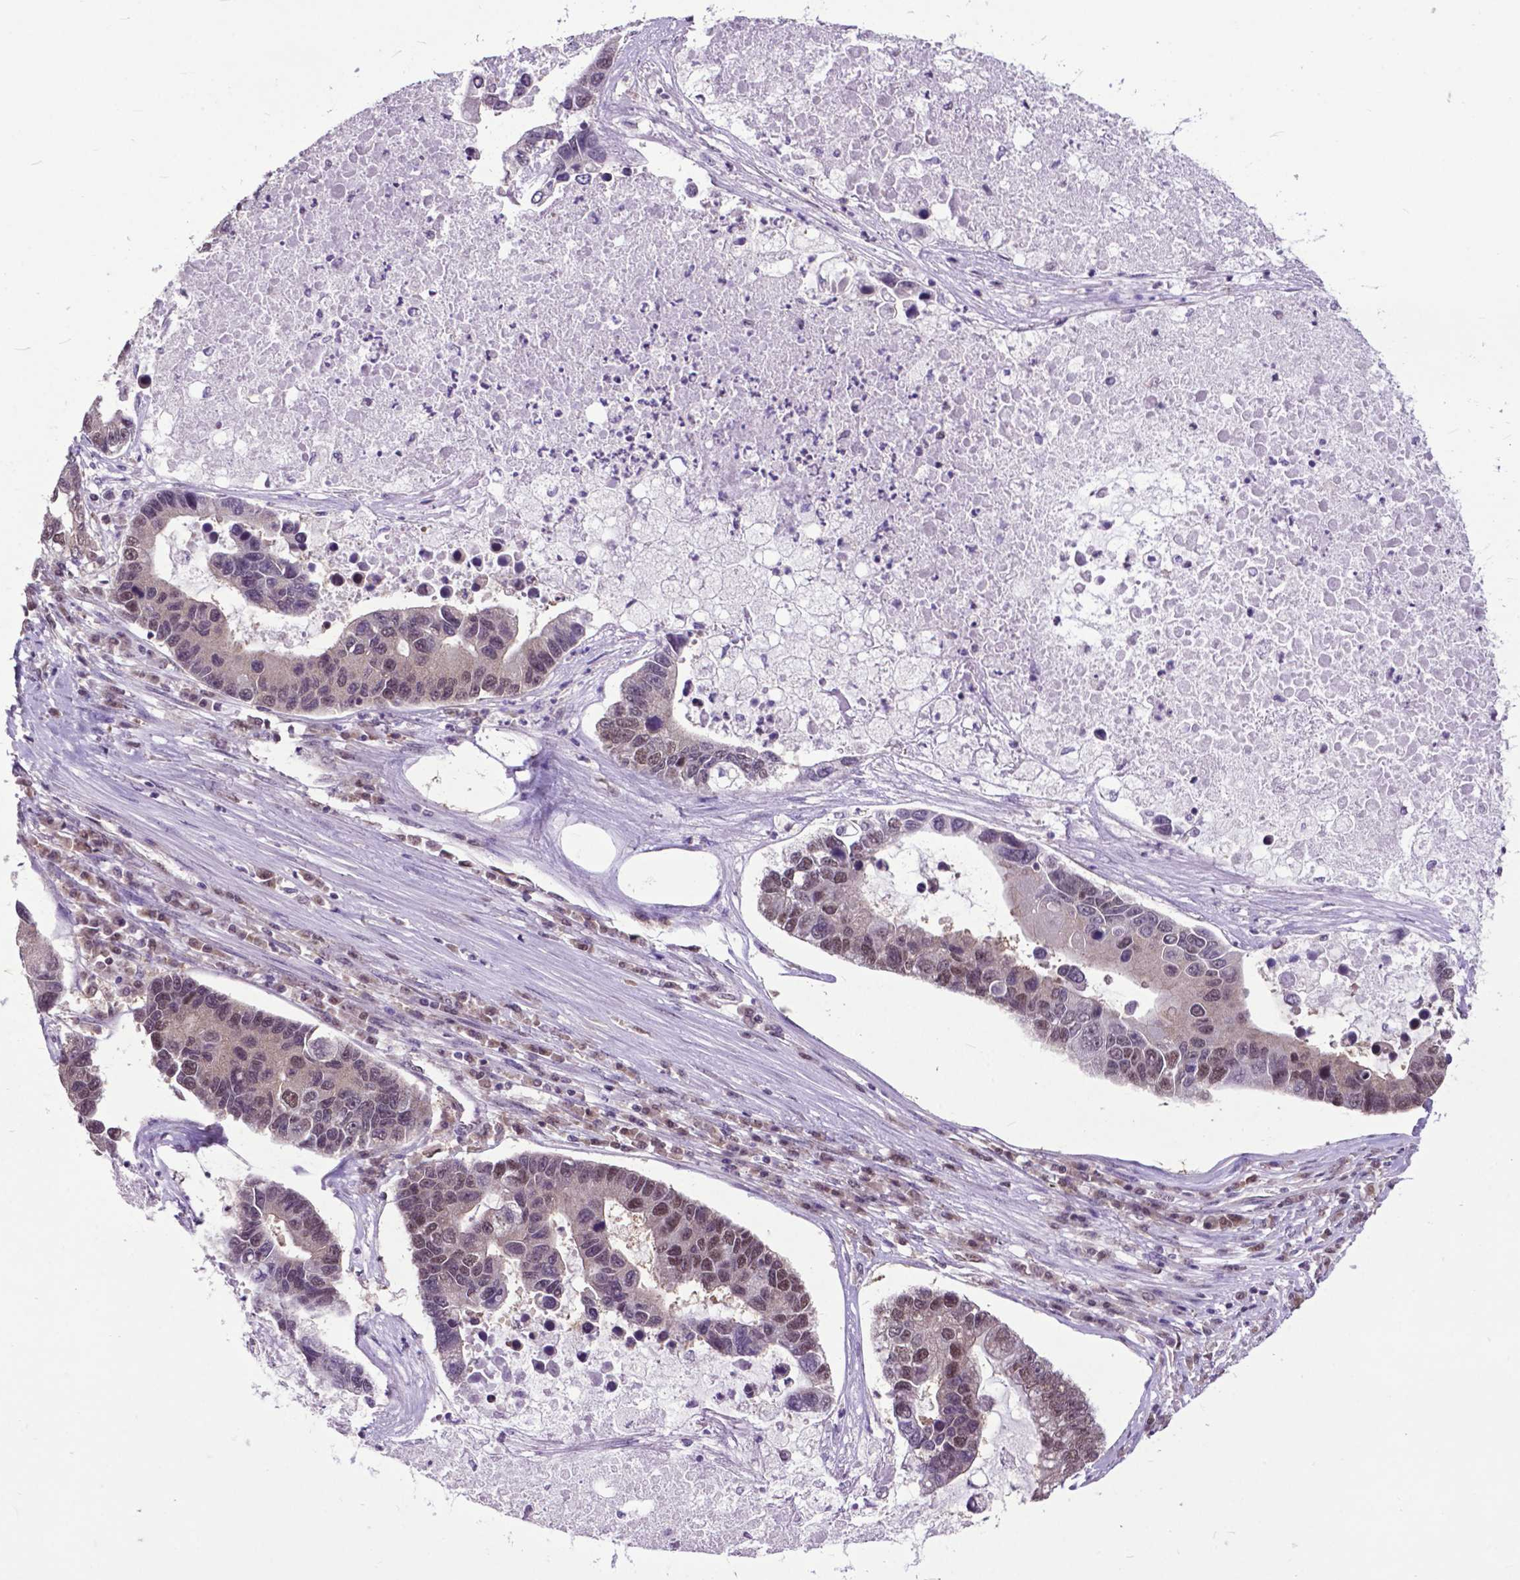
{"staining": {"intensity": "weak", "quantity": "25%-75%", "location": "nuclear"}, "tissue": "lung cancer", "cell_type": "Tumor cells", "image_type": "cancer", "snomed": [{"axis": "morphology", "description": "Adenocarcinoma, NOS"}, {"axis": "topography", "description": "Bronchus"}, {"axis": "topography", "description": "Lung"}], "caption": "Tumor cells reveal weak nuclear staining in approximately 25%-75% of cells in lung cancer. (Brightfield microscopy of DAB IHC at high magnification).", "gene": "FAF1", "patient": {"sex": "female", "age": 51}}